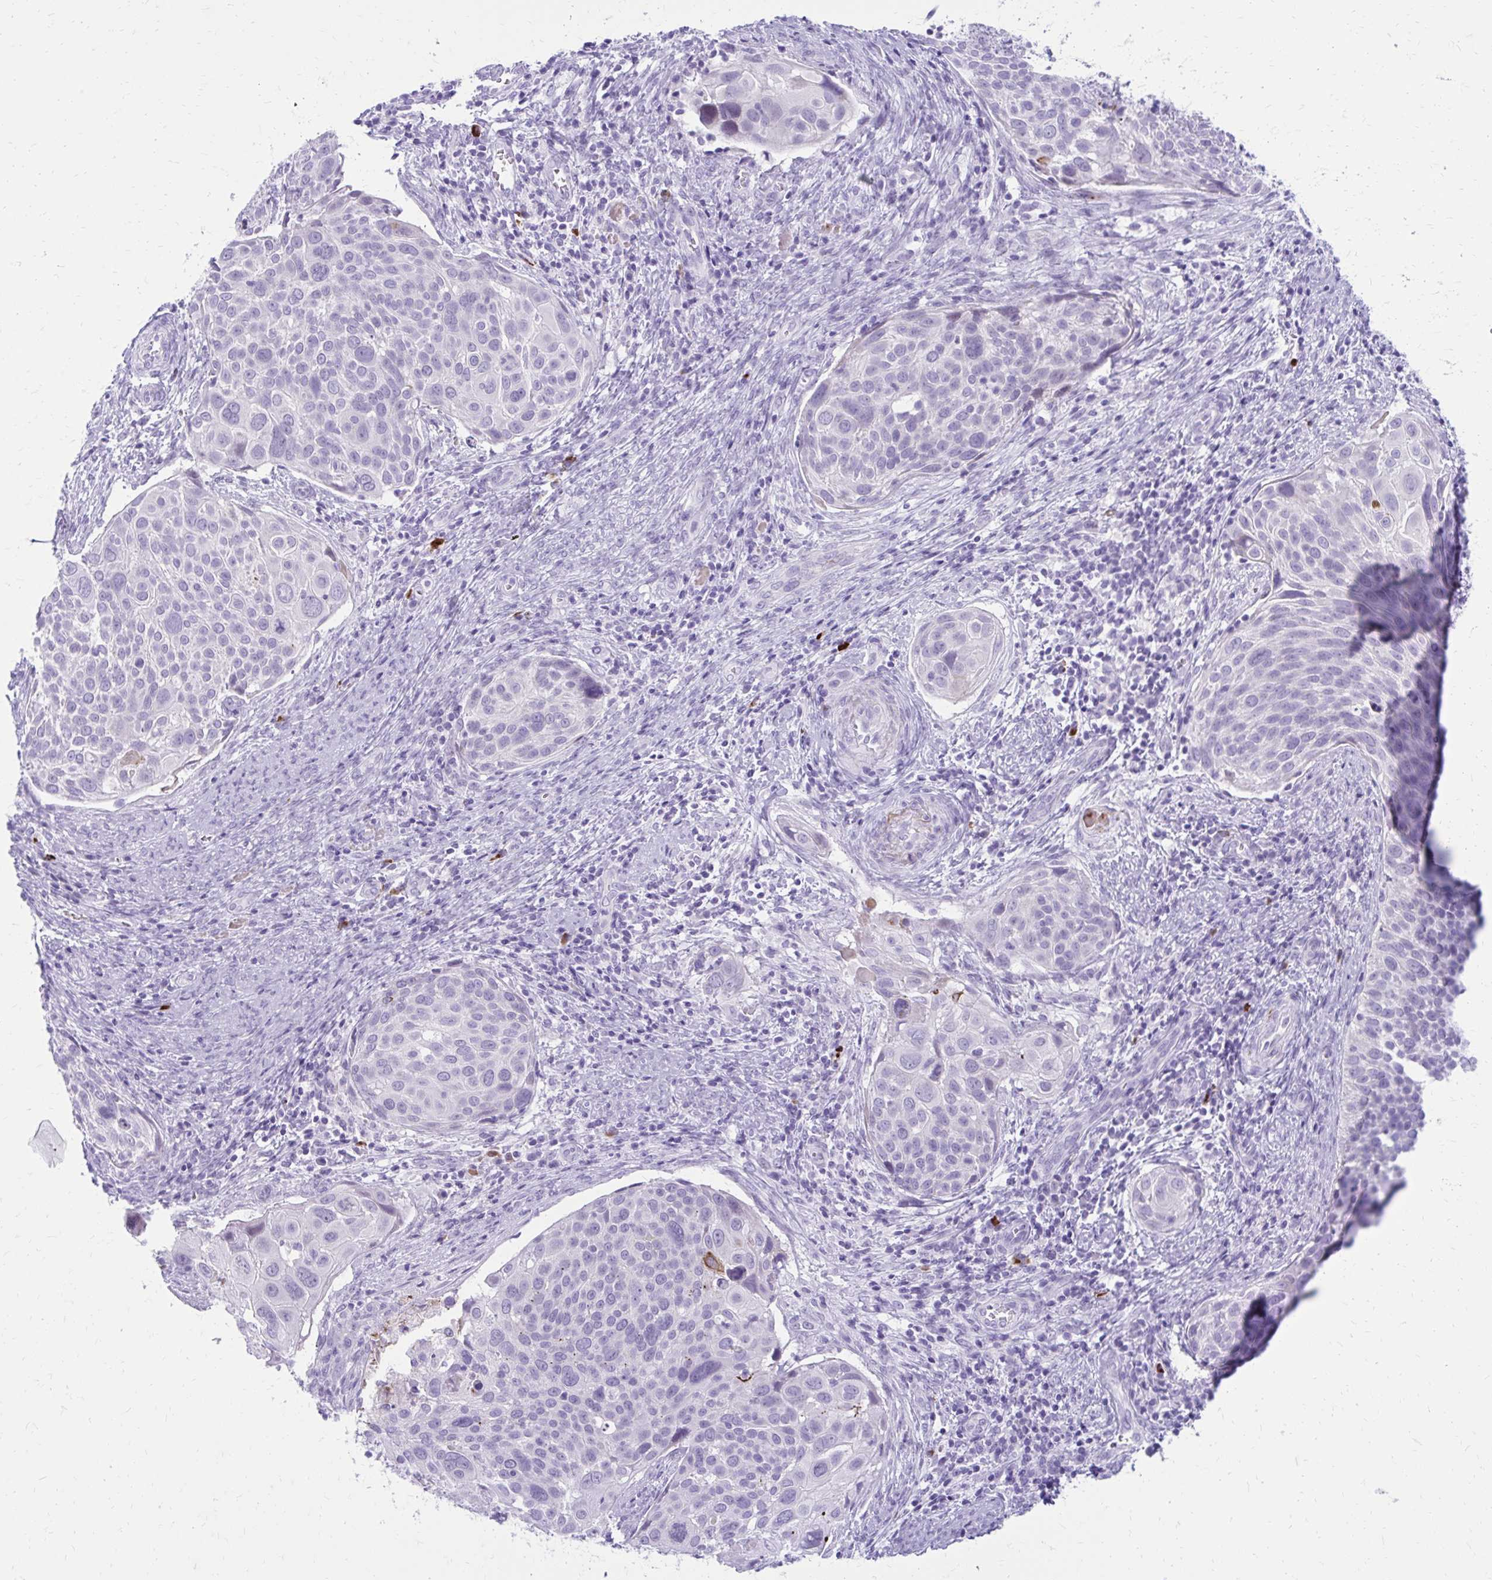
{"staining": {"intensity": "negative", "quantity": "none", "location": "none"}, "tissue": "cervical cancer", "cell_type": "Tumor cells", "image_type": "cancer", "snomed": [{"axis": "morphology", "description": "Squamous cell carcinoma, NOS"}, {"axis": "topography", "description": "Cervix"}], "caption": "The IHC photomicrograph has no significant expression in tumor cells of squamous cell carcinoma (cervical) tissue. (Brightfield microscopy of DAB (3,3'-diaminobenzidine) immunohistochemistry at high magnification).", "gene": "SATL1", "patient": {"sex": "female", "age": 39}}